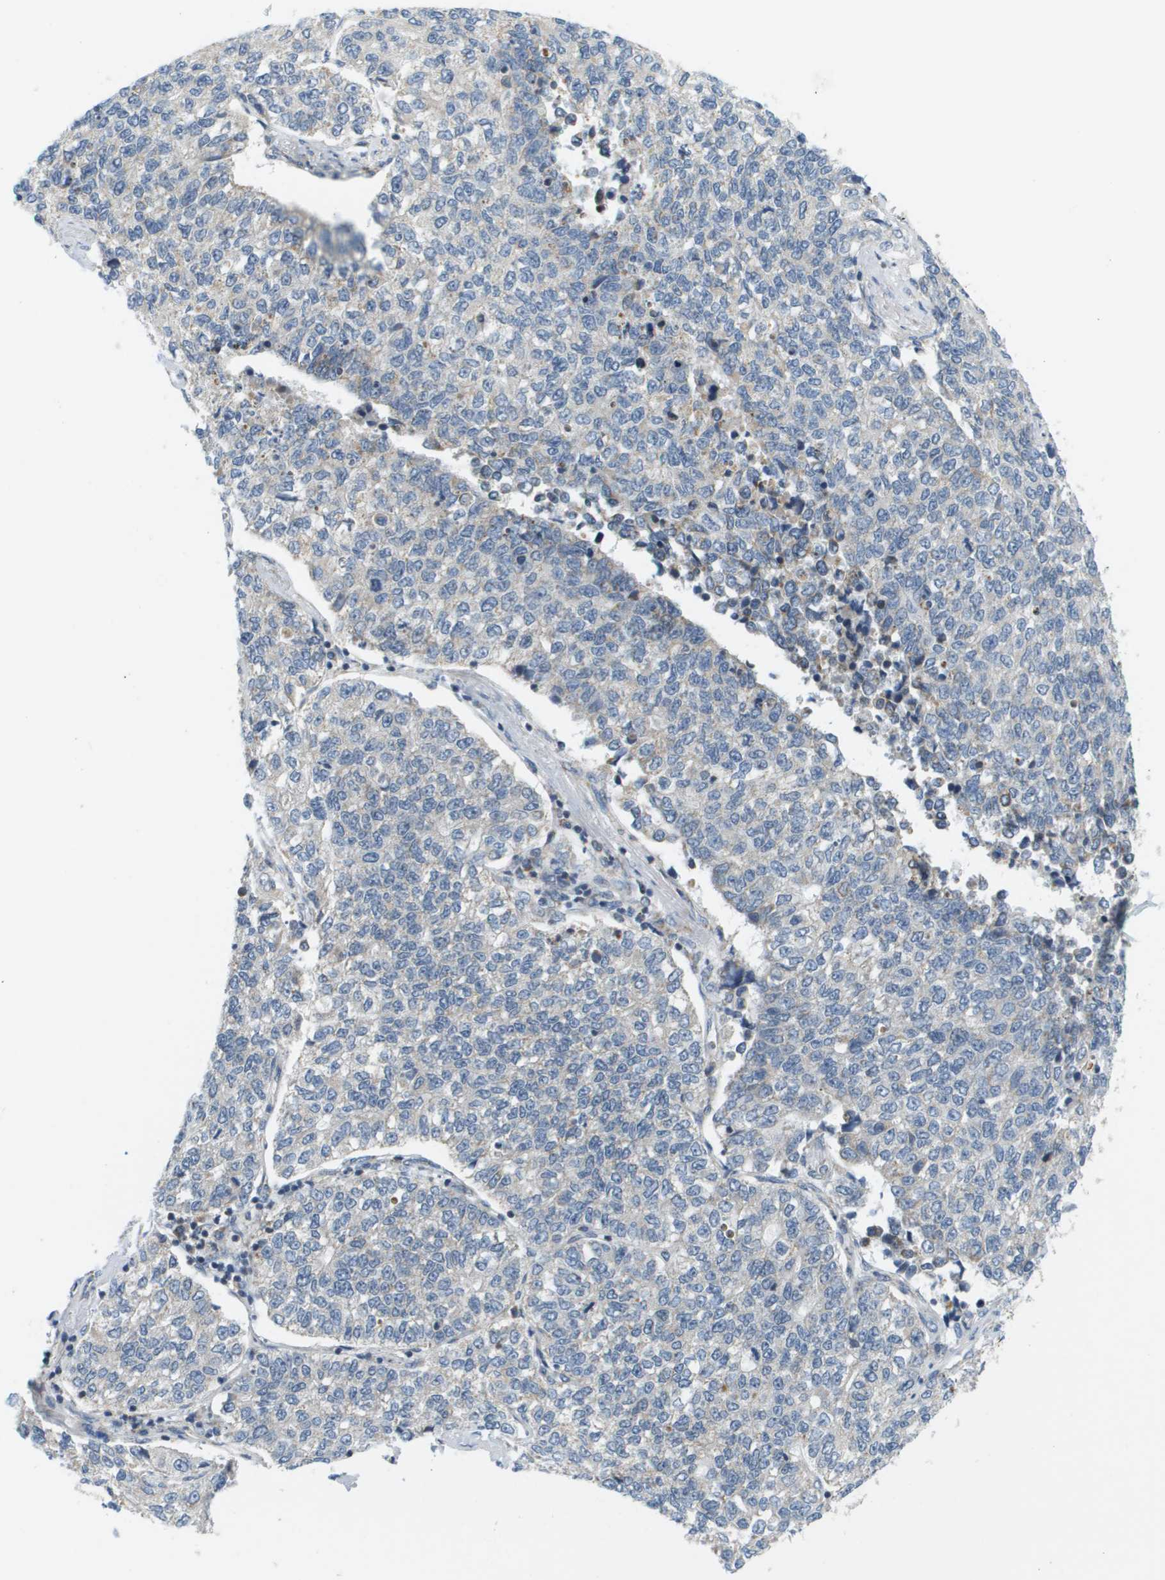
{"staining": {"intensity": "negative", "quantity": "none", "location": "none"}, "tissue": "lung cancer", "cell_type": "Tumor cells", "image_type": "cancer", "snomed": [{"axis": "morphology", "description": "Adenocarcinoma, NOS"}, {"axis": "topography", "description": "Lung"}], "caption": "Tumor cells are negative for brown protein staining in lung cancer.", "gene": "KRT23", "patient": {"sex": "male", "age": 49}}